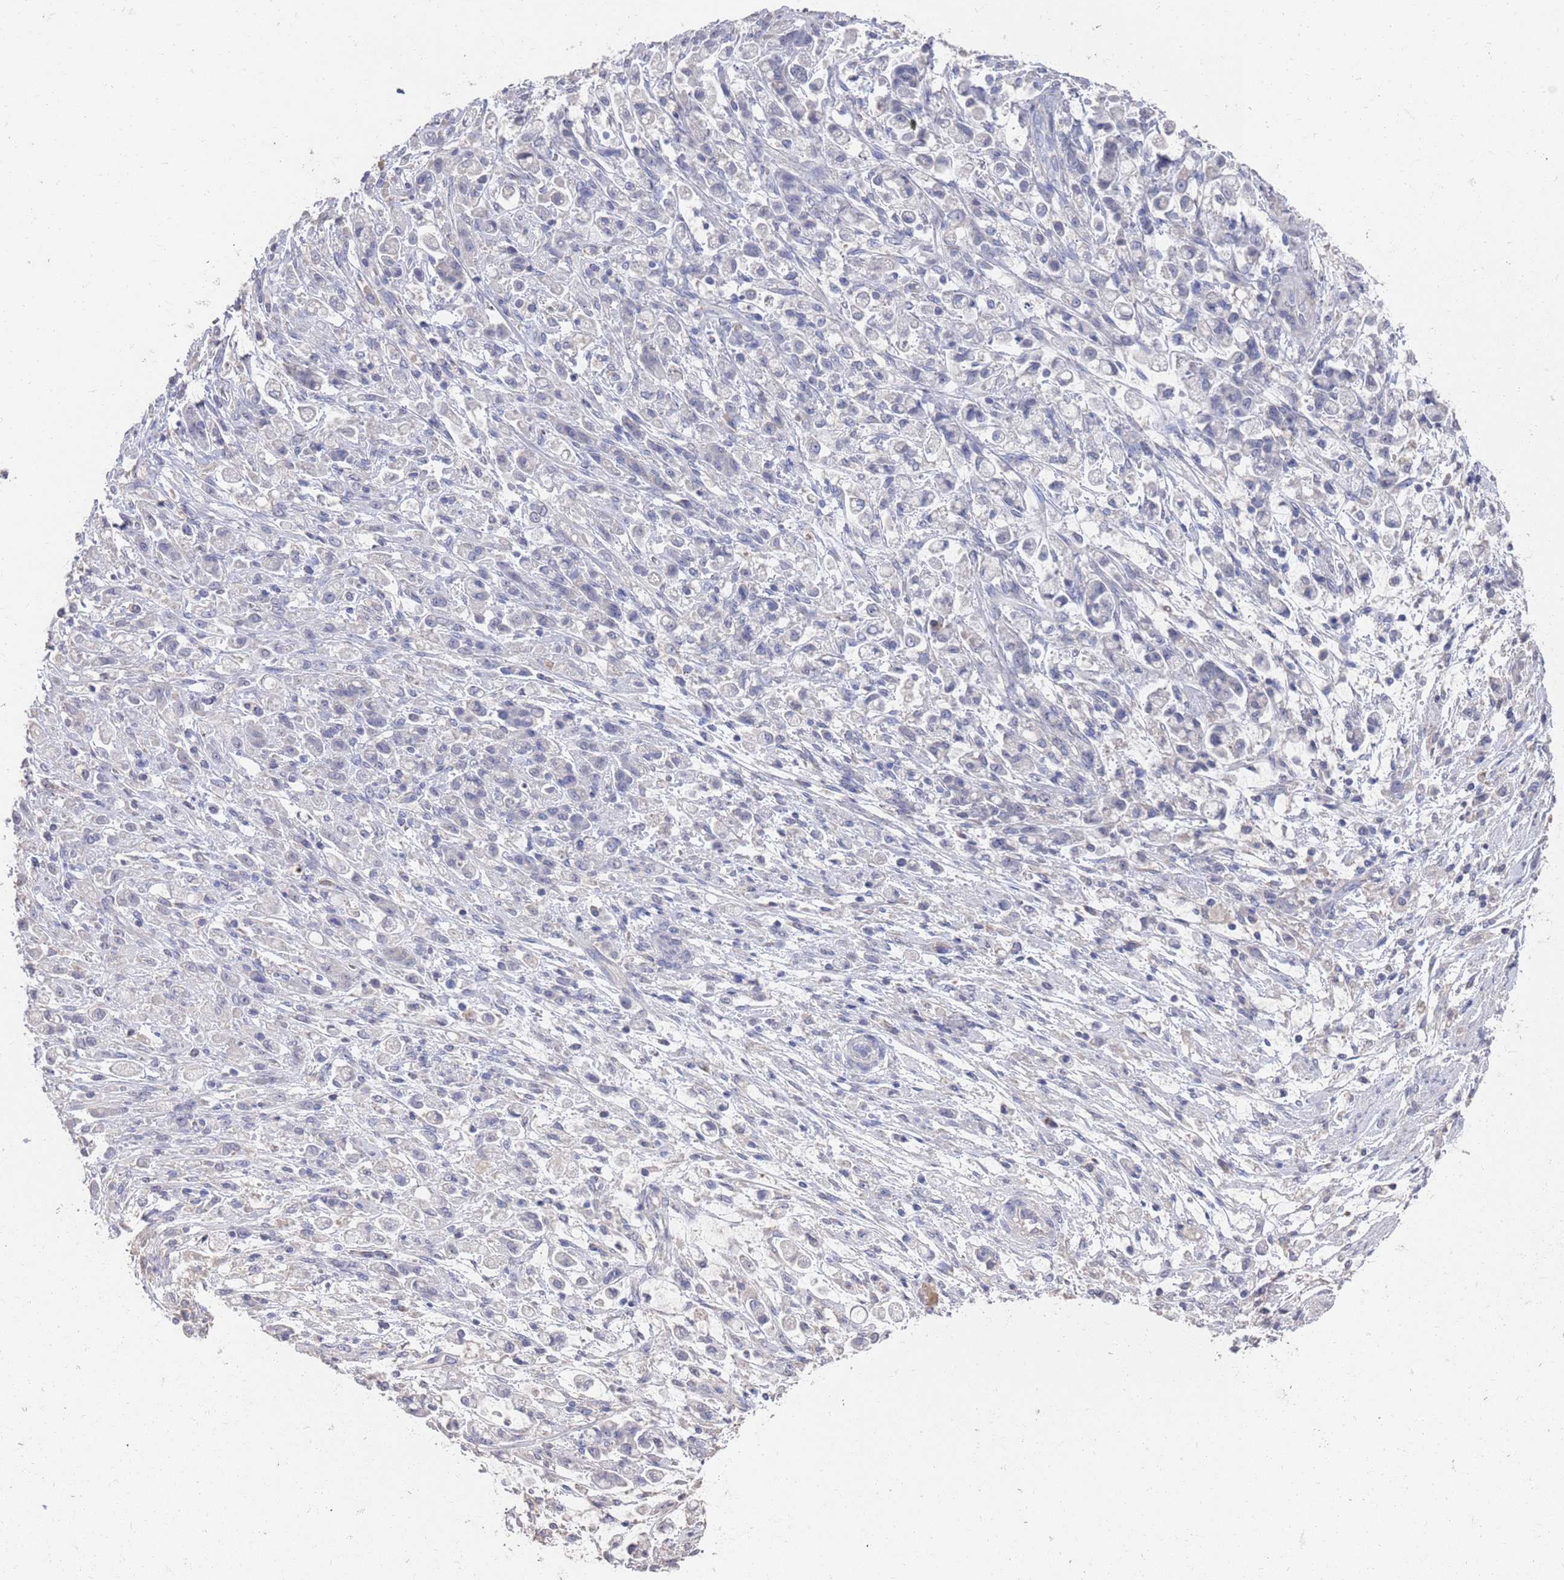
{"staining": {"intensity": "negative", "quantity": "none", "location": "none"}, "tissue": "stomach cancer", "cell_type": "Tumor cells", "image_type": "cancer", "snomed": [{"axis": "morphology", "description": "Adenocarcinoma, NOS"}, {"axis": "topography", "description": "Stomach"}], "caption": "Stomach adenocarcinoma was stained to show a protein in brown. There is no significant positivity in tumor cells. (Stains: DAB immunohistochemistry (IHC) with hematoxylin counter stain, Microscopy: brightfield microscopy at high magnification).", "gene": "BTBD18", "patient": {"sex": "female", "age": 60}}